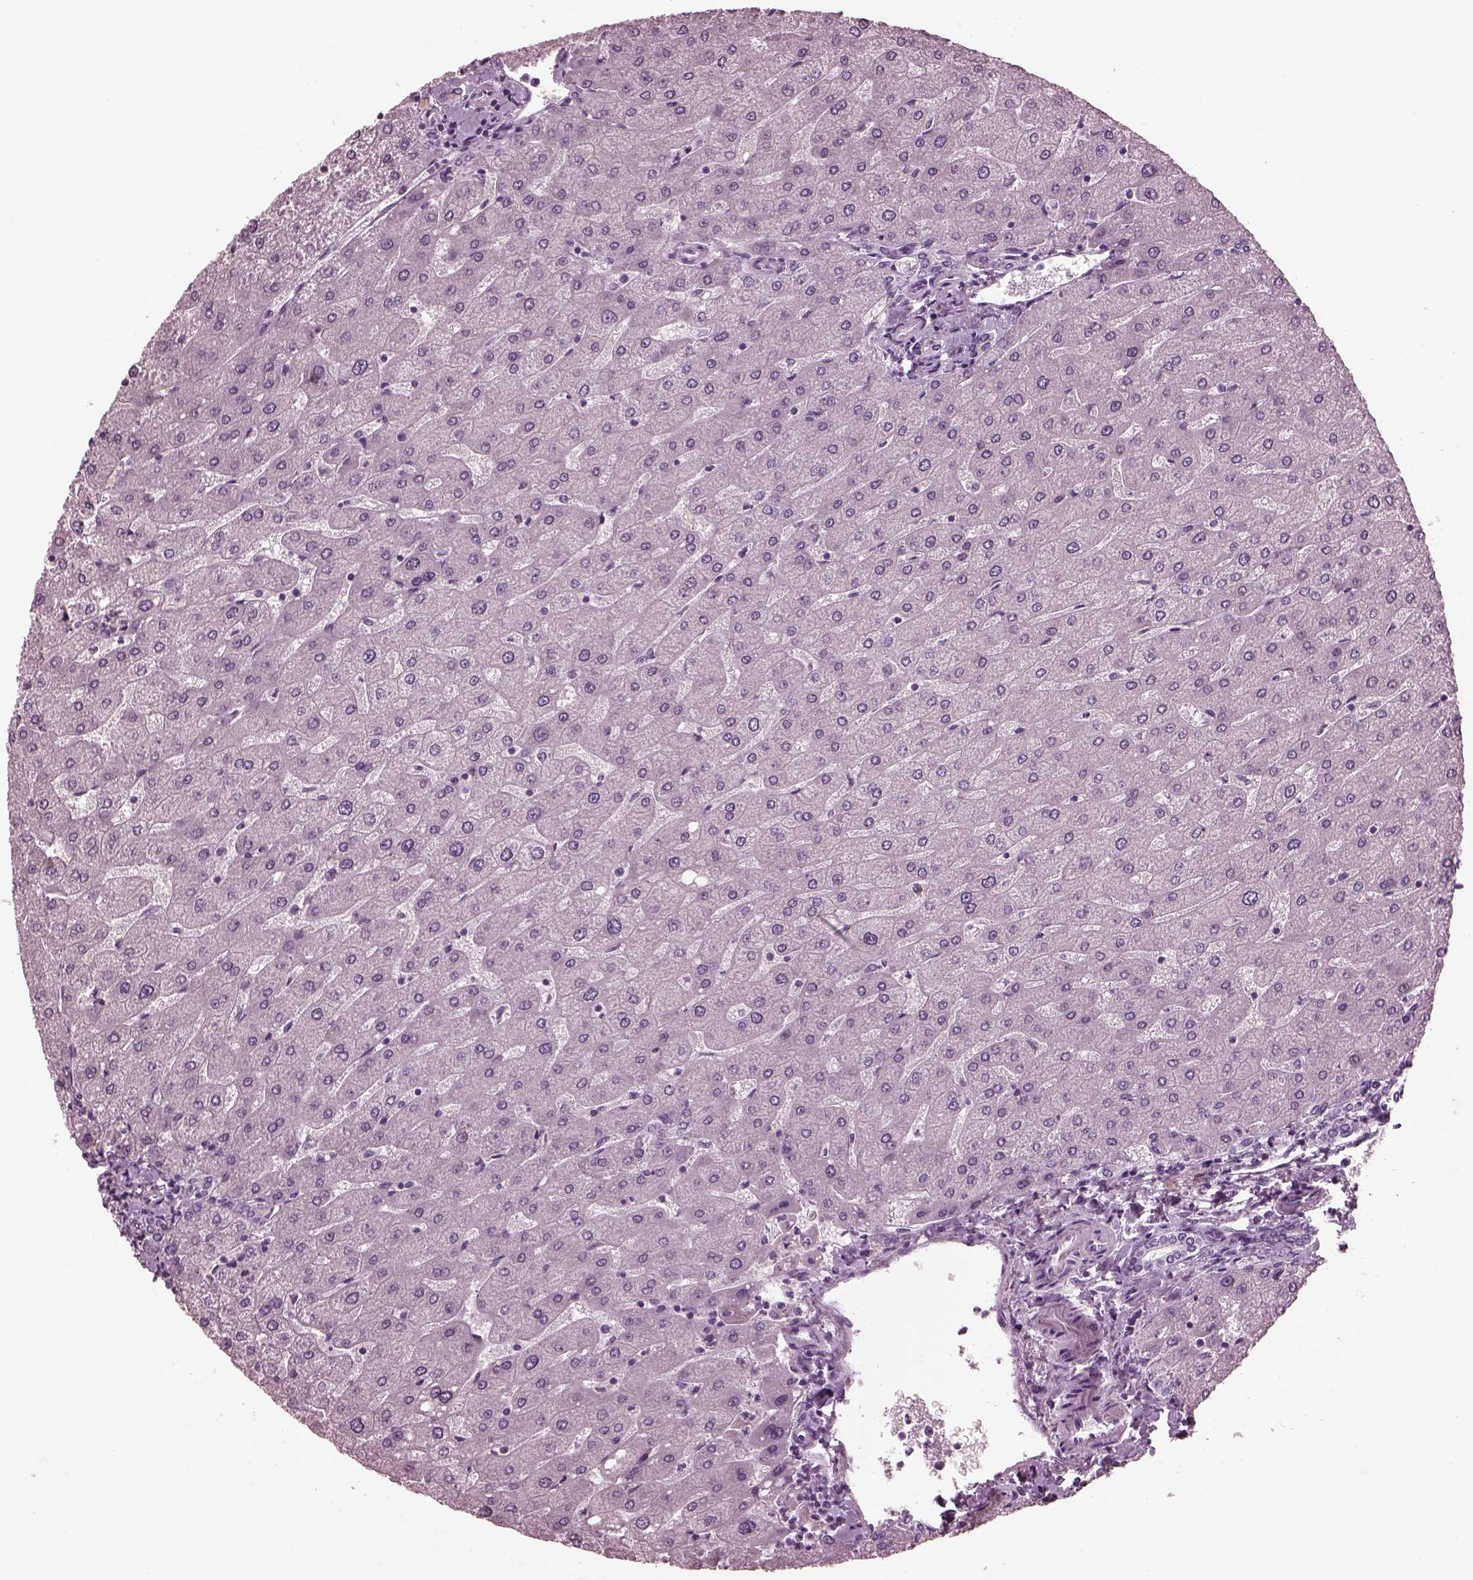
{"staining": {"intensity": "negative", "quantity": "none", "location": "none"}, "tissue": "liver", "cell_type": "Cholangiocytes", "image_type": "normal", "snomed": [{"axis": "morphology", "description": "Normal tissue, NOS"}, {"axis": "topography", "description": "Liver"}], "caption": "Protein analysis of normal liver reveals no significant staining in cholangiocytes.", "gene": "MIB2", "patient": {"sex": "male", "age": 67}}